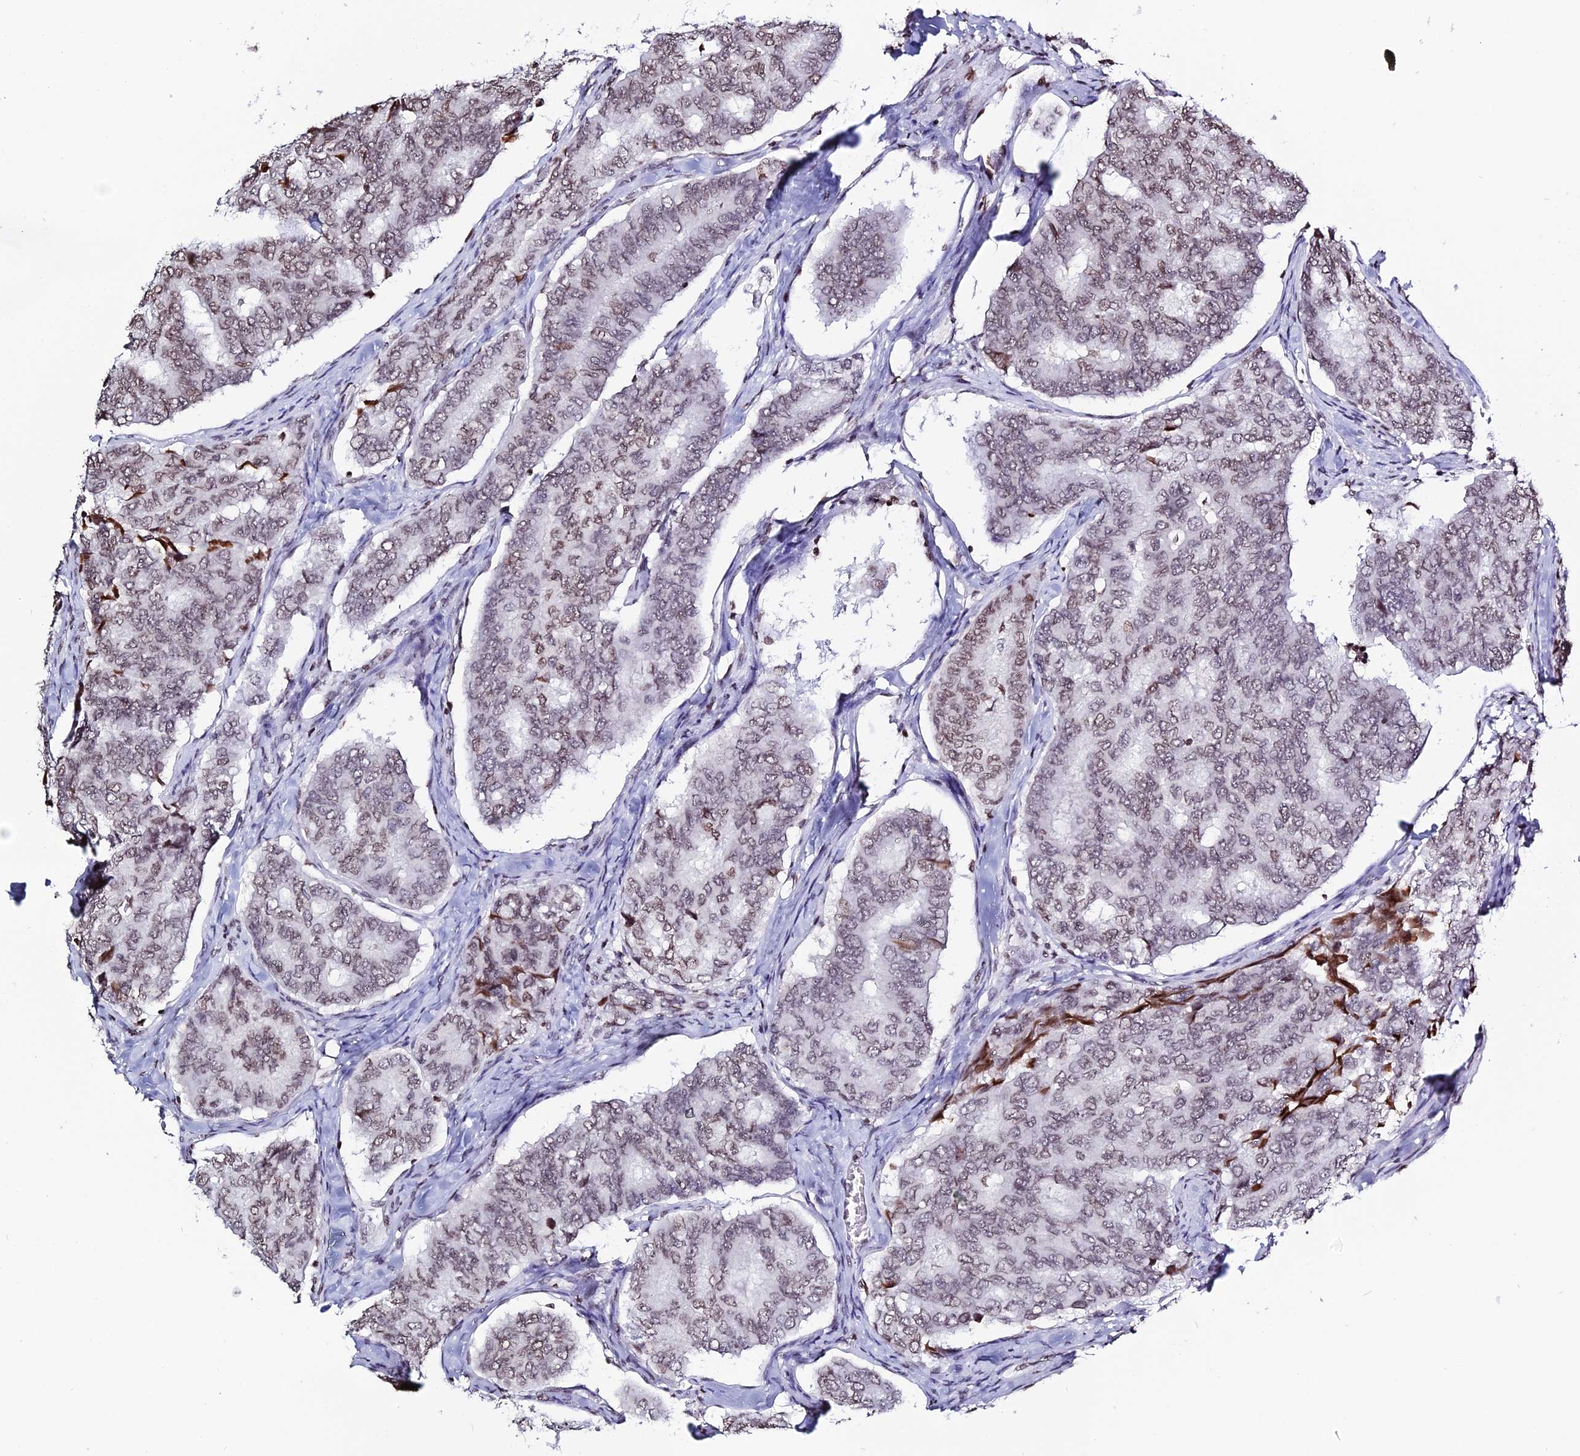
{"staining": {"intensity": "moderate", "quantity": ">75%", "location": "nuclear"}, "tissue": "thyroid cancer", "cell_type": "Tumor cells", "image_type": "cancer", "snomed": [{"axis": "morphology", "description": "Papillary adenocarcinoma, NOS"}, {"axis": "topography", "description": "Thyroid gland"}], "caption": "Thyroid cancer stained with DAB immunohistochemistry (IHC) reveals medium levels of moderate nuclear expression in about >75% of tumor cells.", "gene": "MACROH2A2", "patient": {"sex": "female", "age": 35}}